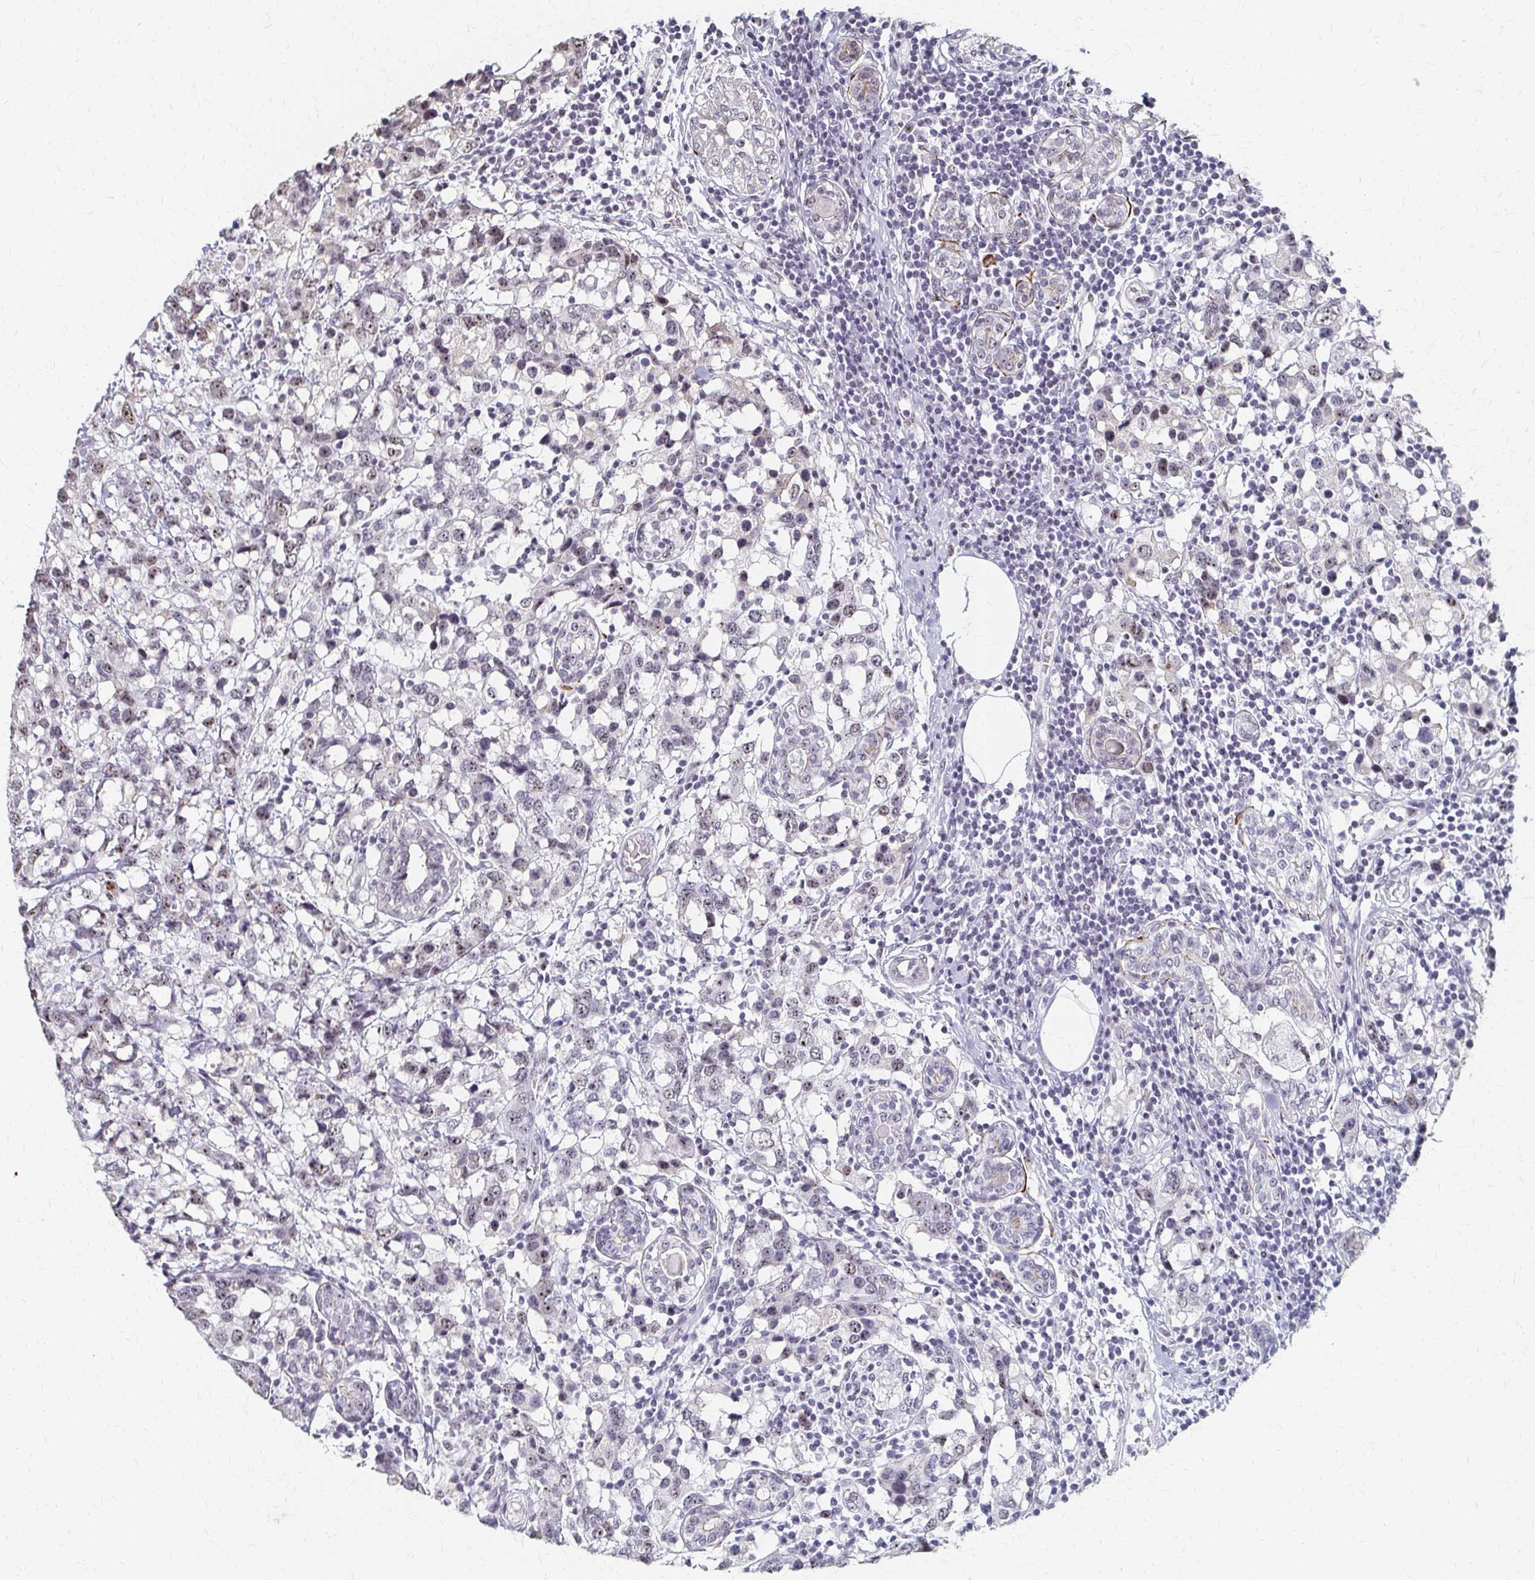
{"staining": {"intensity": "weak", "quantity": "<25%", "location": "nuclear"}, "tissue": "breast cancer", "cell_type": "Tumor cells", "image_type": "cancer", "snomed": [{"axis": "morphology", "description": "Lobular carcinoma"}, {"axis": "topography", "description": "Breast"}], "caption": "This is a micrograph of immunohistochemistry (IHC) staining of breast cancer, which shows no positivity in tumor cells. (Stains: DAB IHC with hematoxylin counter stain, Microscopy: brightfield microscopy at high magnification).", "gene": "PES1", "patient": {"sex": "female", "age": 59}}